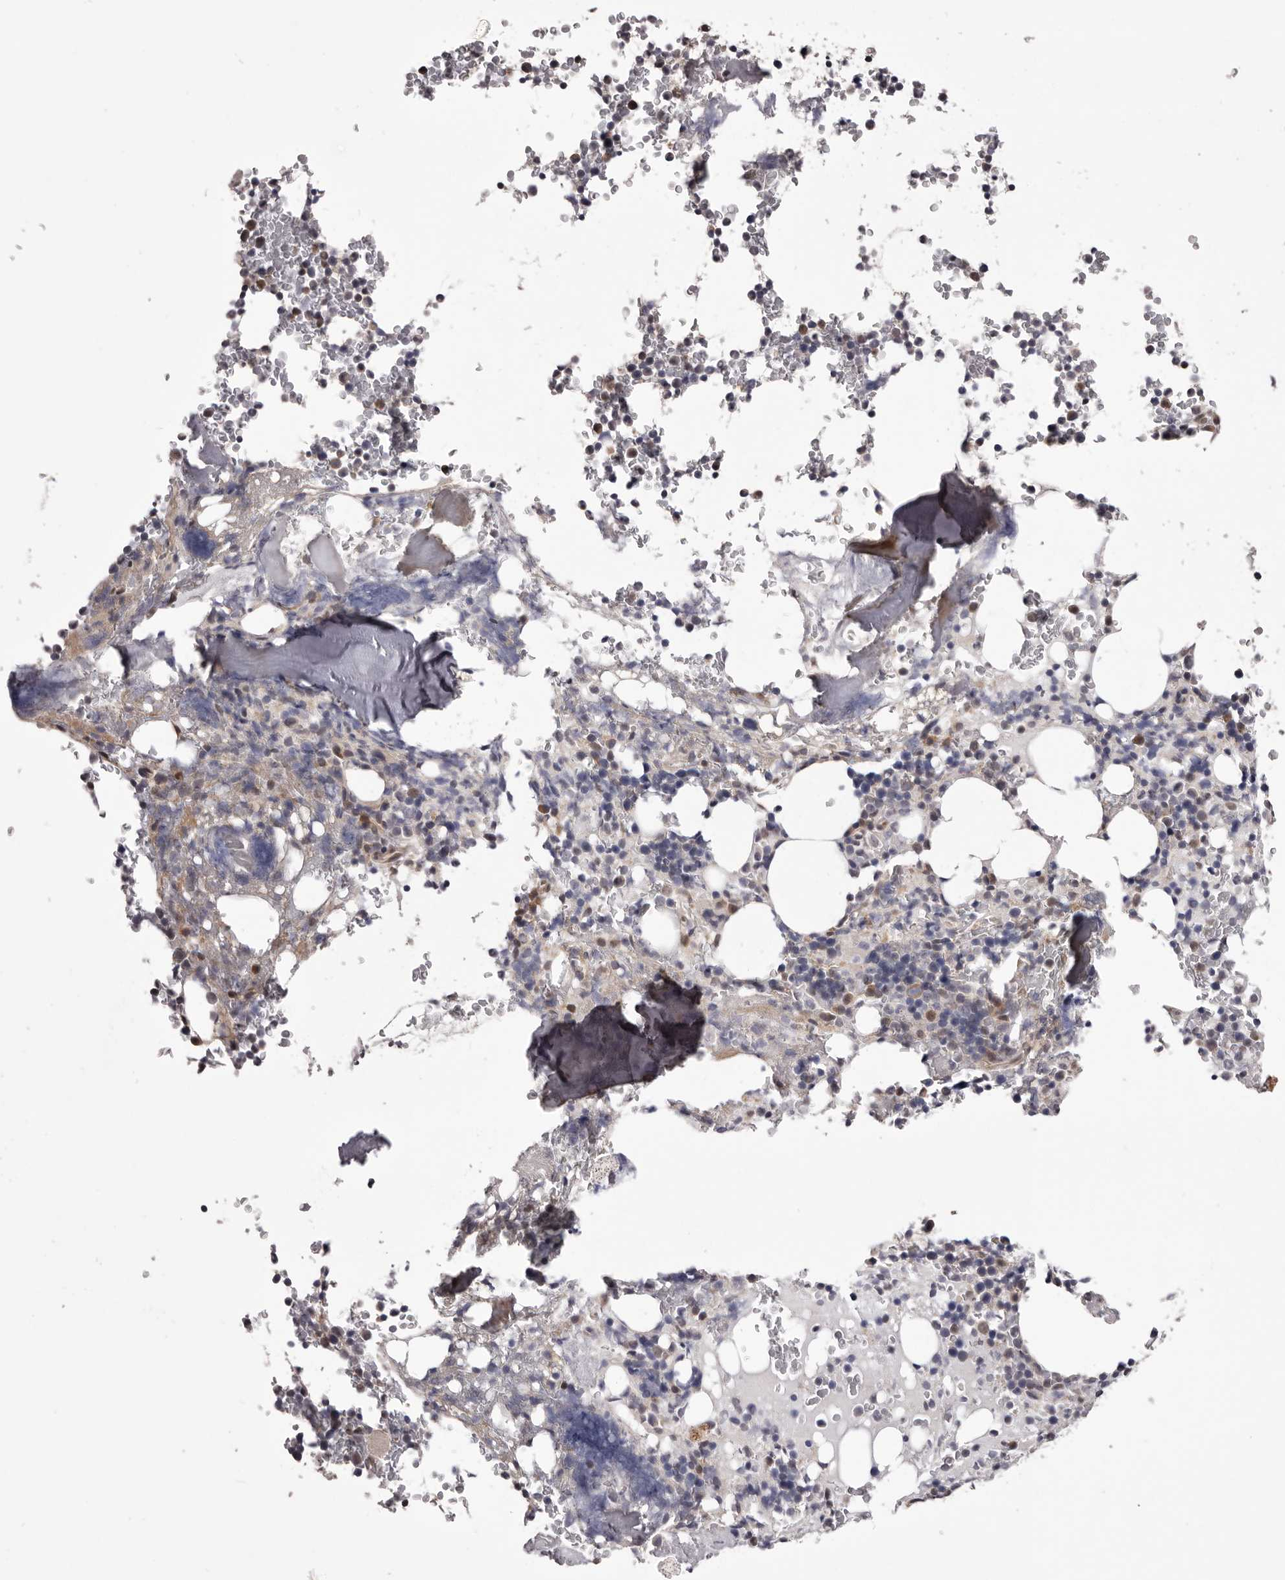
{"staining": {"intensity": "moderate", "quantity": "<25%", "location": "cytoplasmic/membranous"}, "tissue": "bone marrow", "cell_type": "Hematopoietic cells", "image_type": "normal", "snomed": [{"axis": "morphology", "description": "Normal tissue, NOS"}, {"axis": "topography", "description": "Bone marrow"}], "caption": "Immunohistochemical staining of normal human bone marrow shows <25% levels of moderate cytoplasmic/membranous protein staining in approximately <25% of hematopoietic cells.", "gene": "CELF3", "patient": {"sex": "male", "age": 58}}